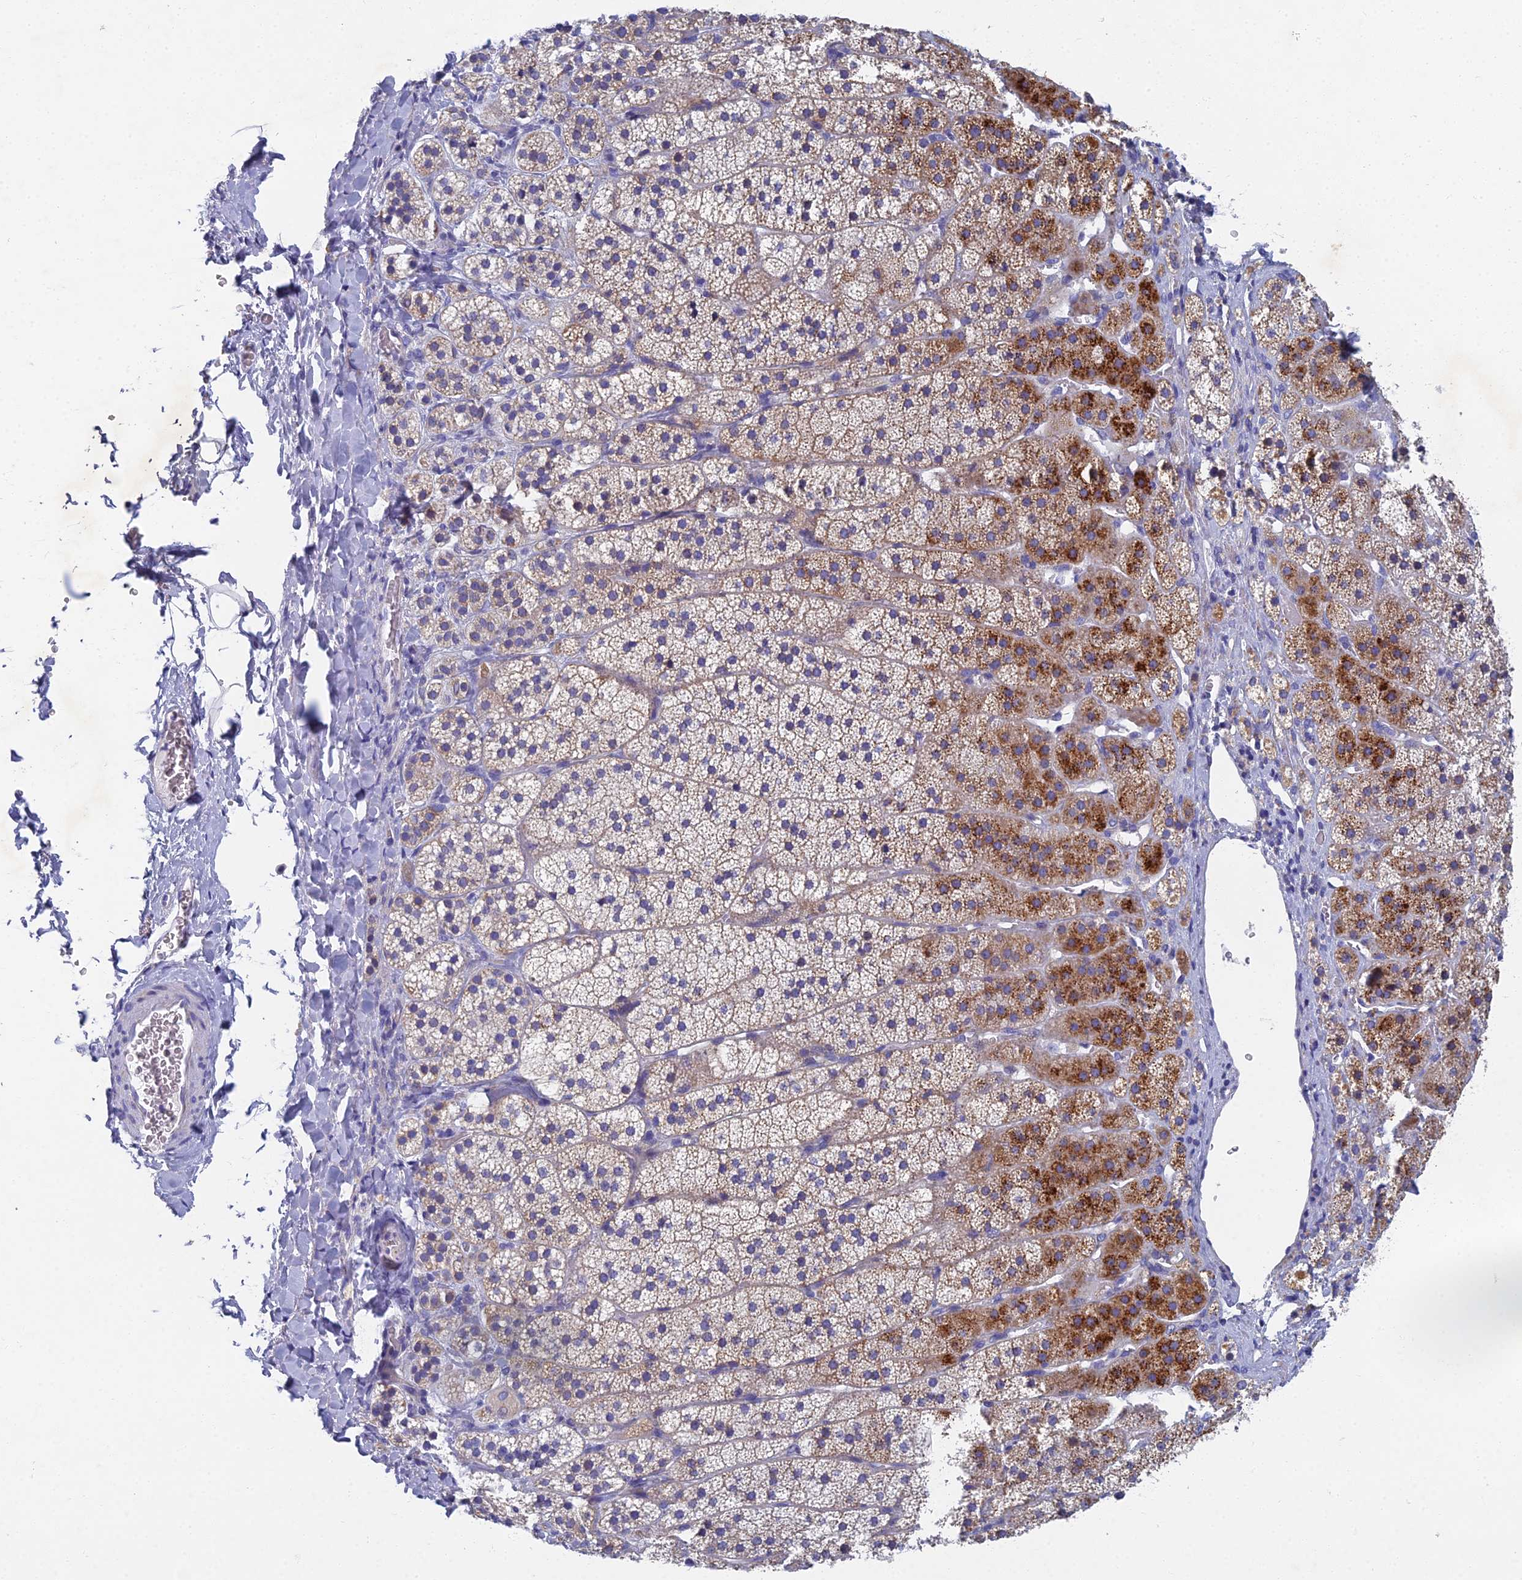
{"staining": {"intensity": "moderate", "quantity": "25%-75%", "location": "cytoplasmic/membranous"}, "tissue": "adrenal gland", "cell_type": "Glandular cells", "image_type": "normal", "snomed": [{"axis": "morphology", "description": "Normal tissue, NOS"}, {"axis": "topography", "description": "Adrenal gland"}], "caption": "DAB (3,3'-diaminobenzidine) immunohistochemical staining of normal human adrenal gland demonstrates moderate cytoplasmic/membranous protein positivity in approximately 25%-75% of glandular cells.", "gene": "SPIN4", "patient": {"sex": "female", "age": 44}}